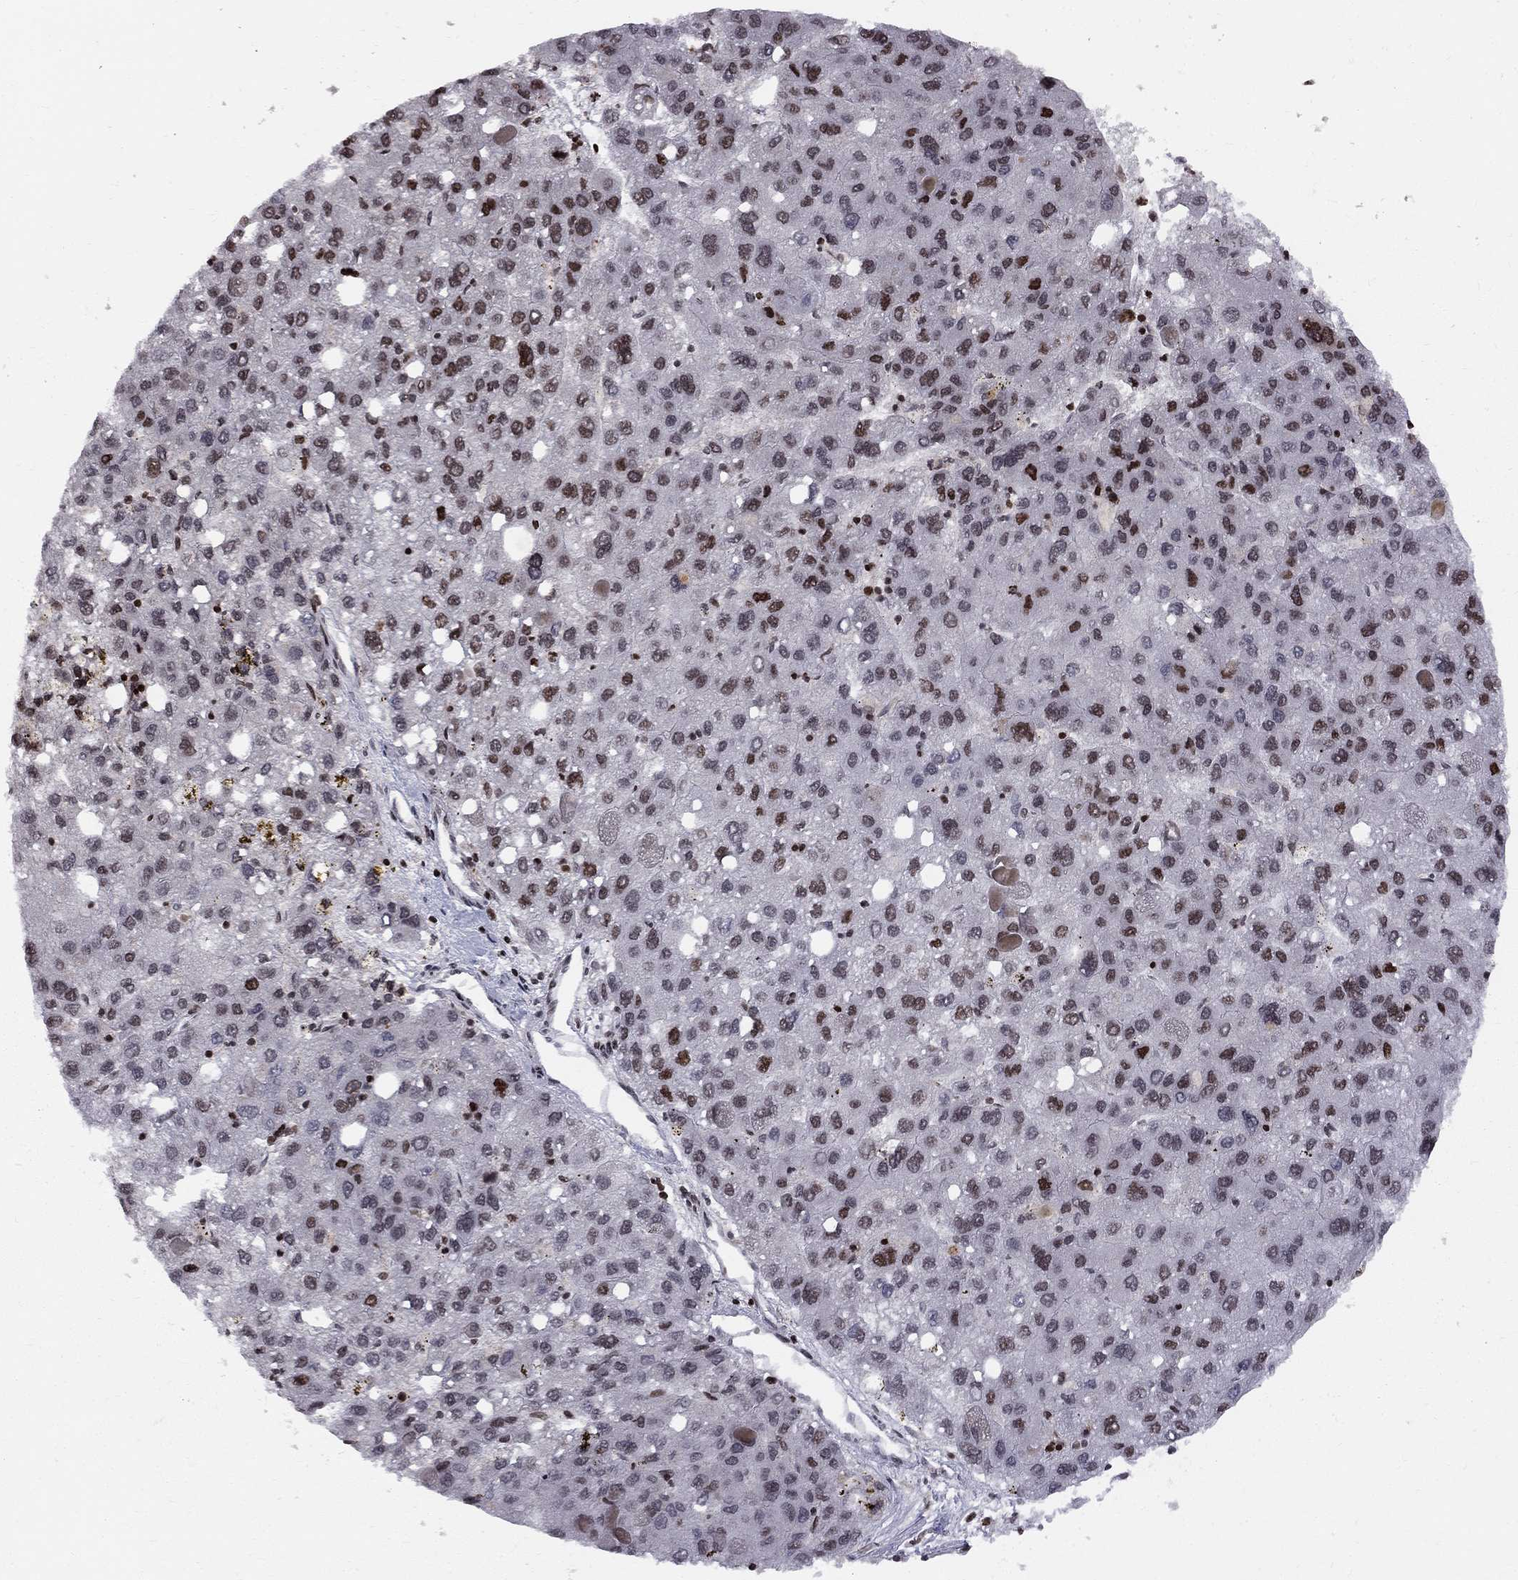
{"staining": {"intensity": "strong", "quantity": "<25%", "location": "nuclear"}, "tissue": "liver cancer", "cell_type": "Tumor cells", "image_type": "cancer", "snomed": [{"axis": "morphology", "description": "Carcinoma, Hepatocellular, NOS"}, {"axis": "topography", "description": "Liver"}], "caption": "A brown stain labels strong nuclear expression of a protein in human liver cancer (hepatocellular carcinoma) tumor cells.", "gene": "RNASEH2C", "patient": {"sex": "female", "age": 82}}